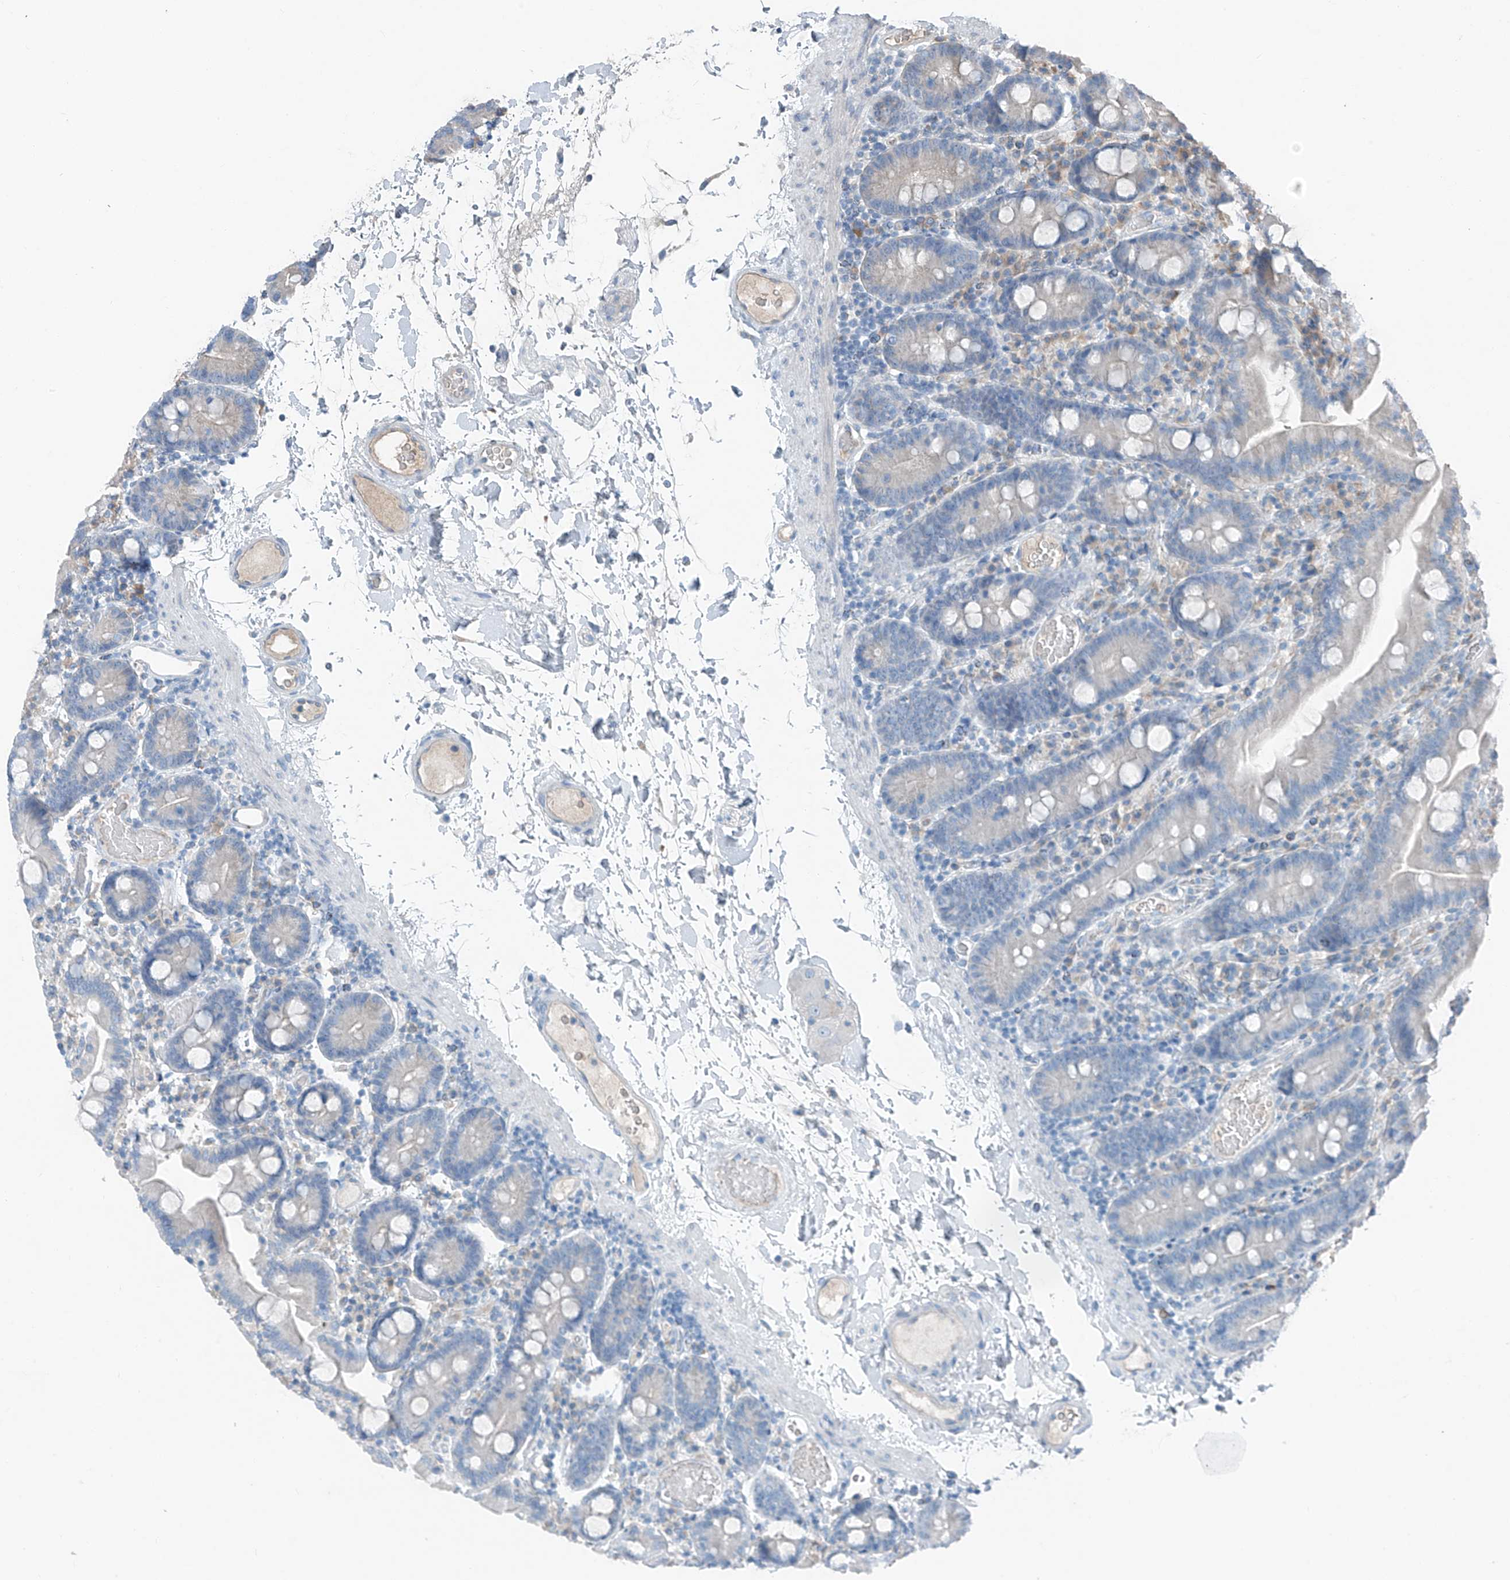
{"staining": {"intensity": "strong", "quantity": "<25%", "location": "cytoplasmic/membranous"}, "tissue": "duodenum", "cell_type": "Glandular cells", "image_type": "normal", "snomed": [{"axis": "morphology", "description": "Normal tissue, NOS"}, {"axis": "topography", "description": "Duodenum"}], "caption": "The immunohistochemical stain shows strong cytoplasmic/membranous positivity in glandular cells of unremarkable duodenum.", "gene": "FOXRED2", "patient": {"sex": "male", "age": 55}}